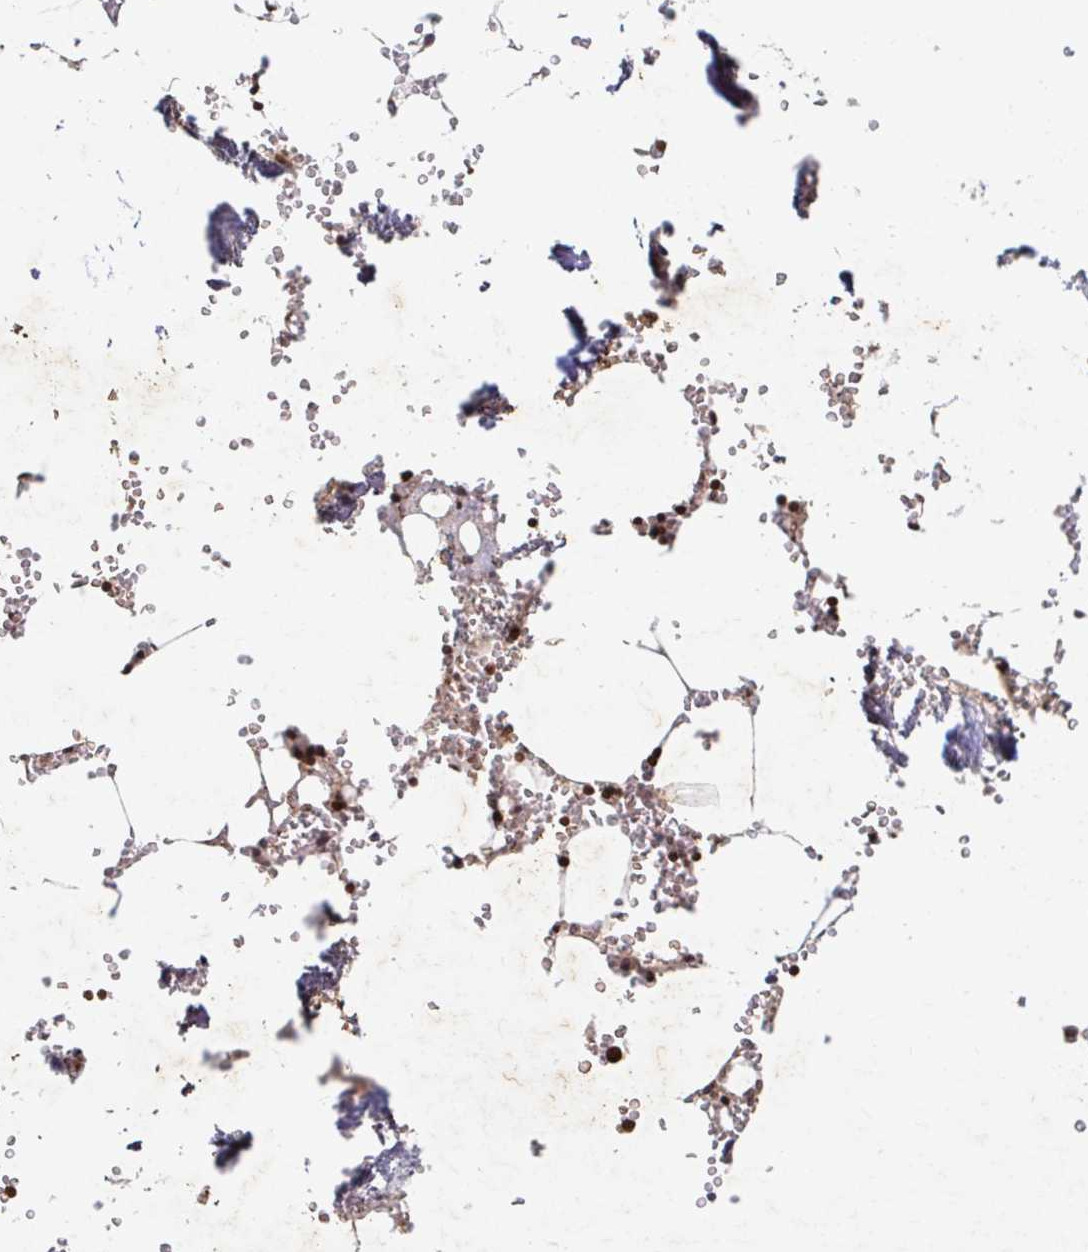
{"staining": {"intensity": "strong", "quantity": ">75%", "location": "nuclear"}, "tissue": "bone marrow", "cell_type": "Hematopoietic cells", "image_type": "normal", "snomed": [{"axis": "morphology", "description": "Normal tissue, NOS"}, {"axis": "topography", "description": "Bone marrow"}], "caption": "The immunohistochemical stain labels strong nuclear positivity in hematopoietic cells of unremarkable bone marrow.", "gene": "C19orf53", "patient": {"sex": "male", "age": 54}}